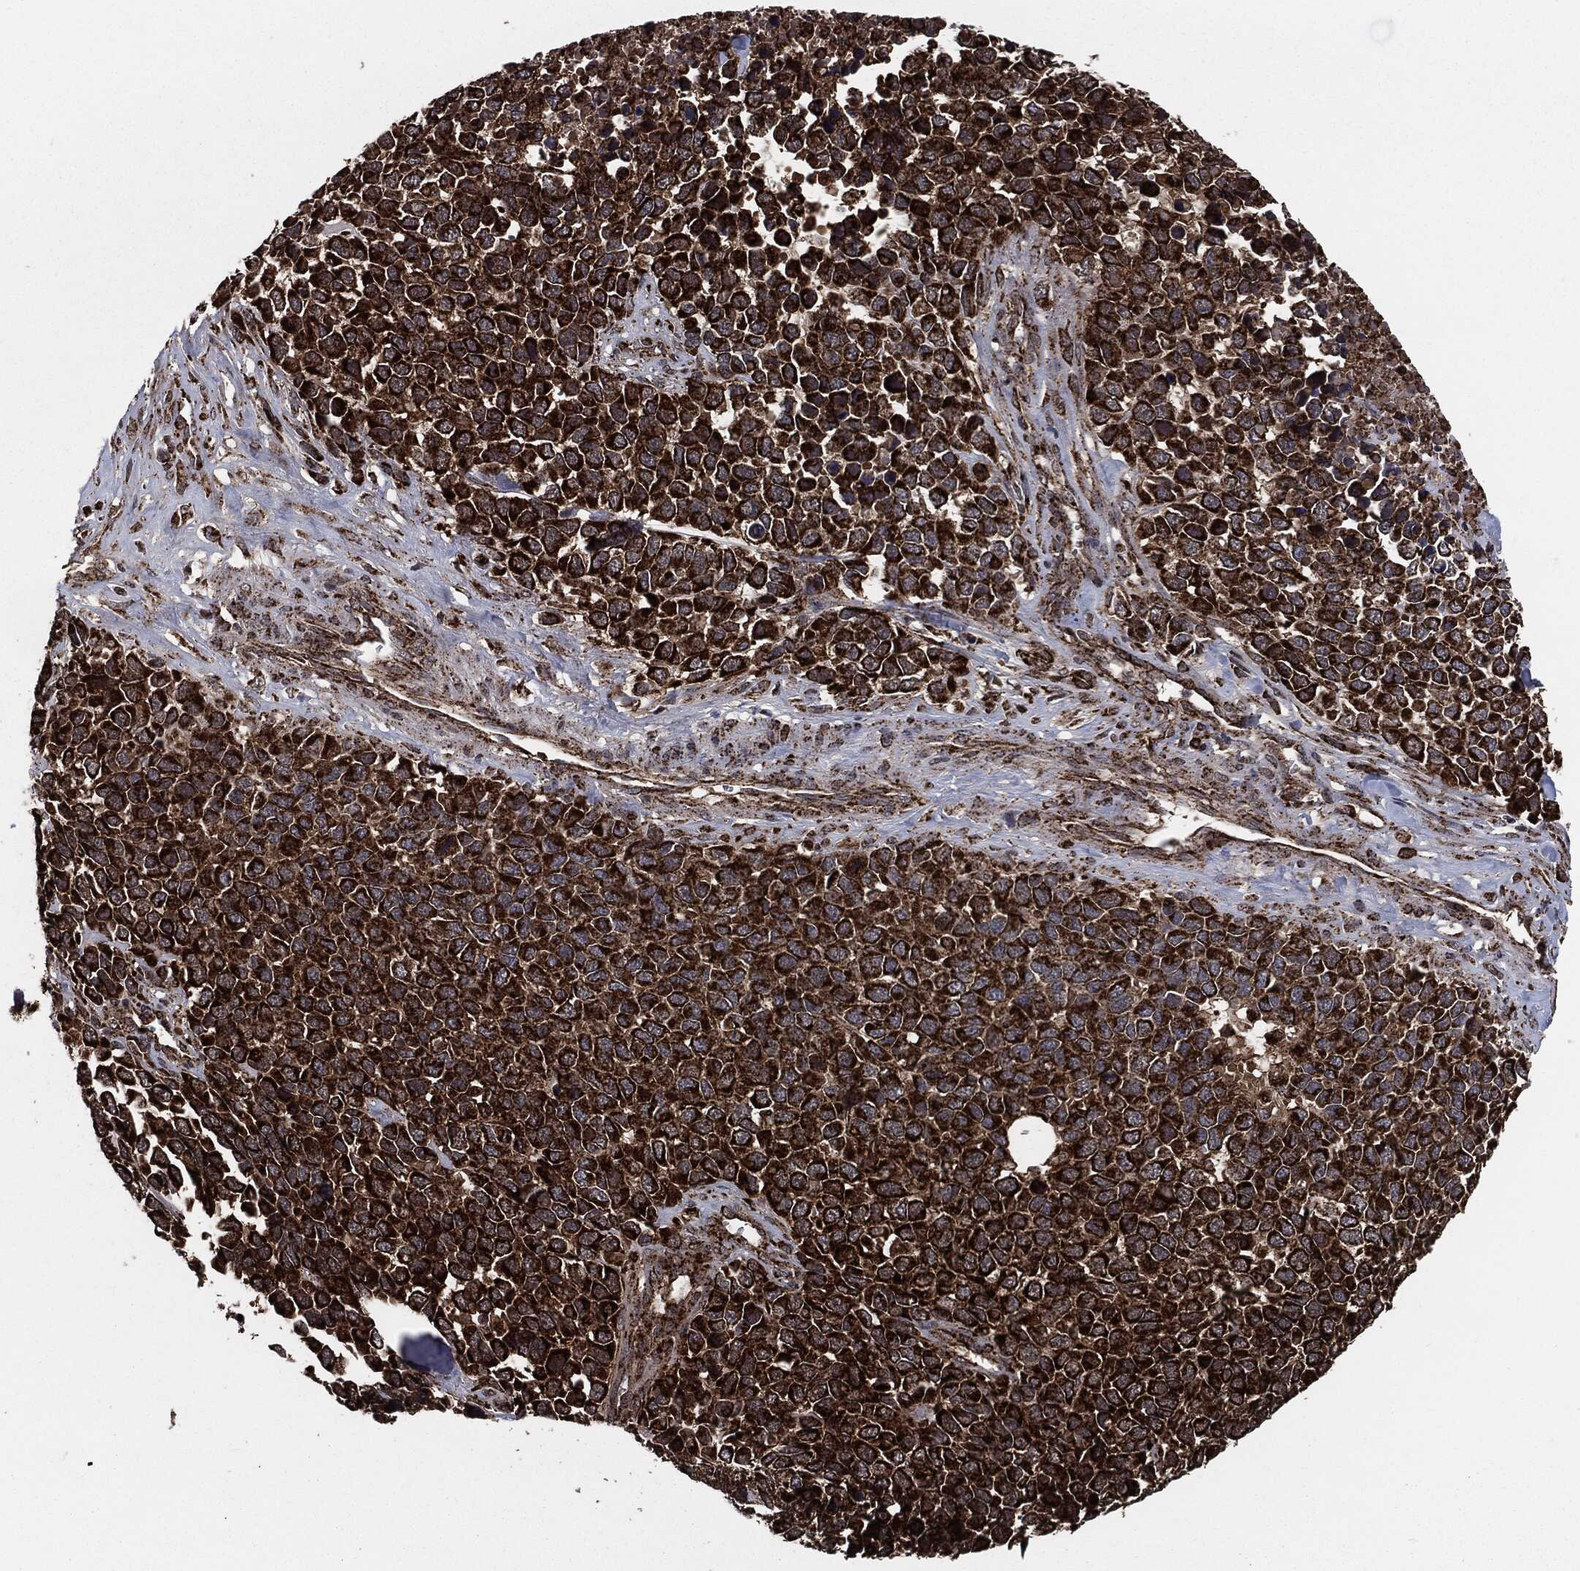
{"staining": {"intensity": "strong", "quantity": ">75%", "location": "cytoplasmic/membranous"}, "tissue": "melanoma", "cell_type": "Tumor cells", "image_type": "cancer", "snomed": [{"axis": "morphology", "description": "Malignant melanoma, Metastatic site"}, {"axis": "topography", "description": "Skin"}], "caption": "IHC histopathology image of neoplastic tissue: human malignant melanoma (metastatic site) stained using immunohistochemistry (IHC) demonstrates high levels of strong protein expression localized specifically in the cytoplasmic/membranous of tumor cells, appearing as a cytoplasmic/membranous brown color.", "gene": "FH", "patient": {"sex": "male", "age": 84}}